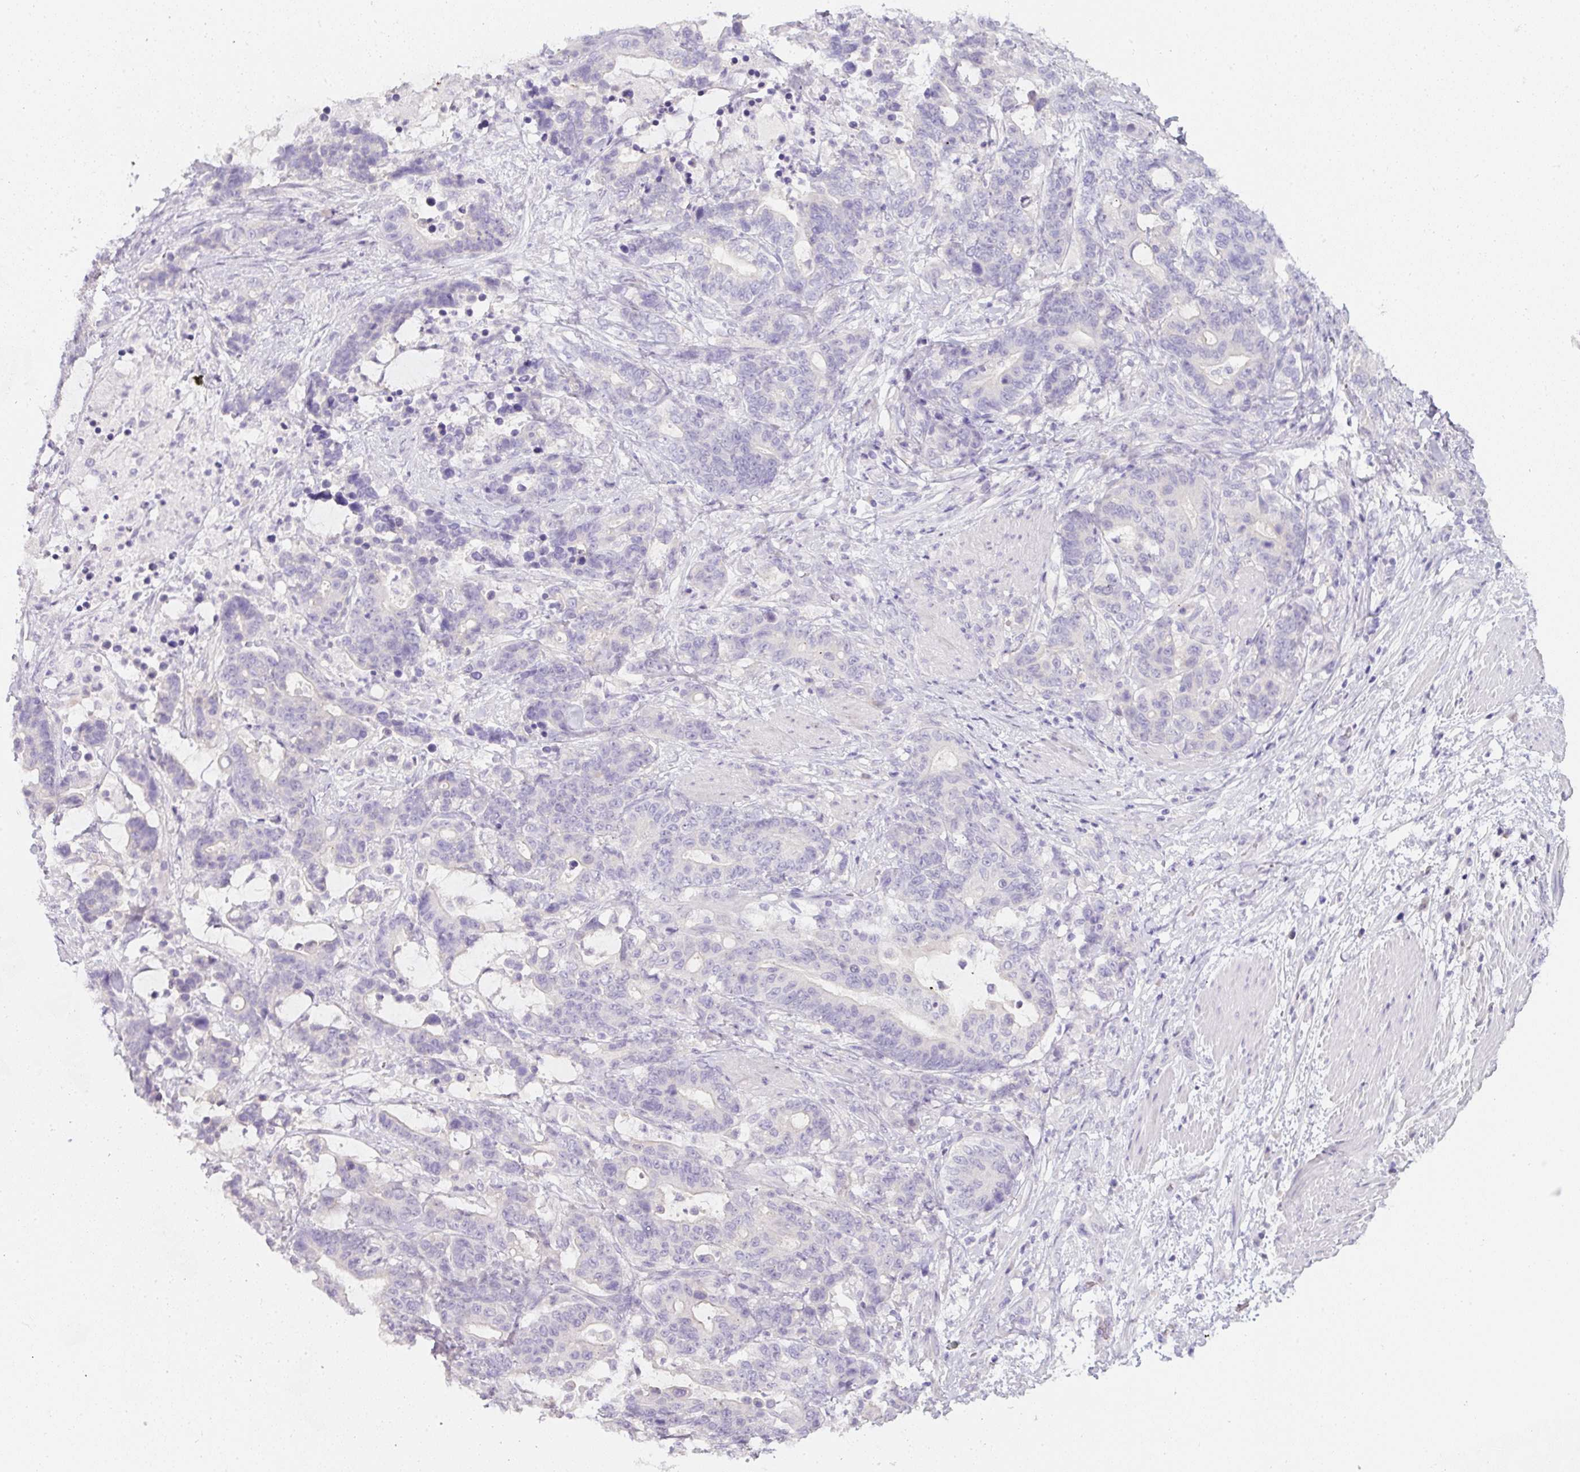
{"staining": {"intensity": "negative", "quantity": "none", "location": "none"}, "tissue": "stomach cancer", "cell_type": "Tumor cells", "image_type": "cancer", "snomed": [{"axis": "morphology", "description": "Normal tissue, NOS"}, {"axis": "morphology", "description": "Adenocarcinoma, NOS"}, {"axis": "topography", "description": "Stomach"}], "caption": "Tumor cells are negative for protein expression in human stomach cancer (adenocarcinoma).", "gene": "SLC2A2", "patient": {"sex": "female", "age": 64}}